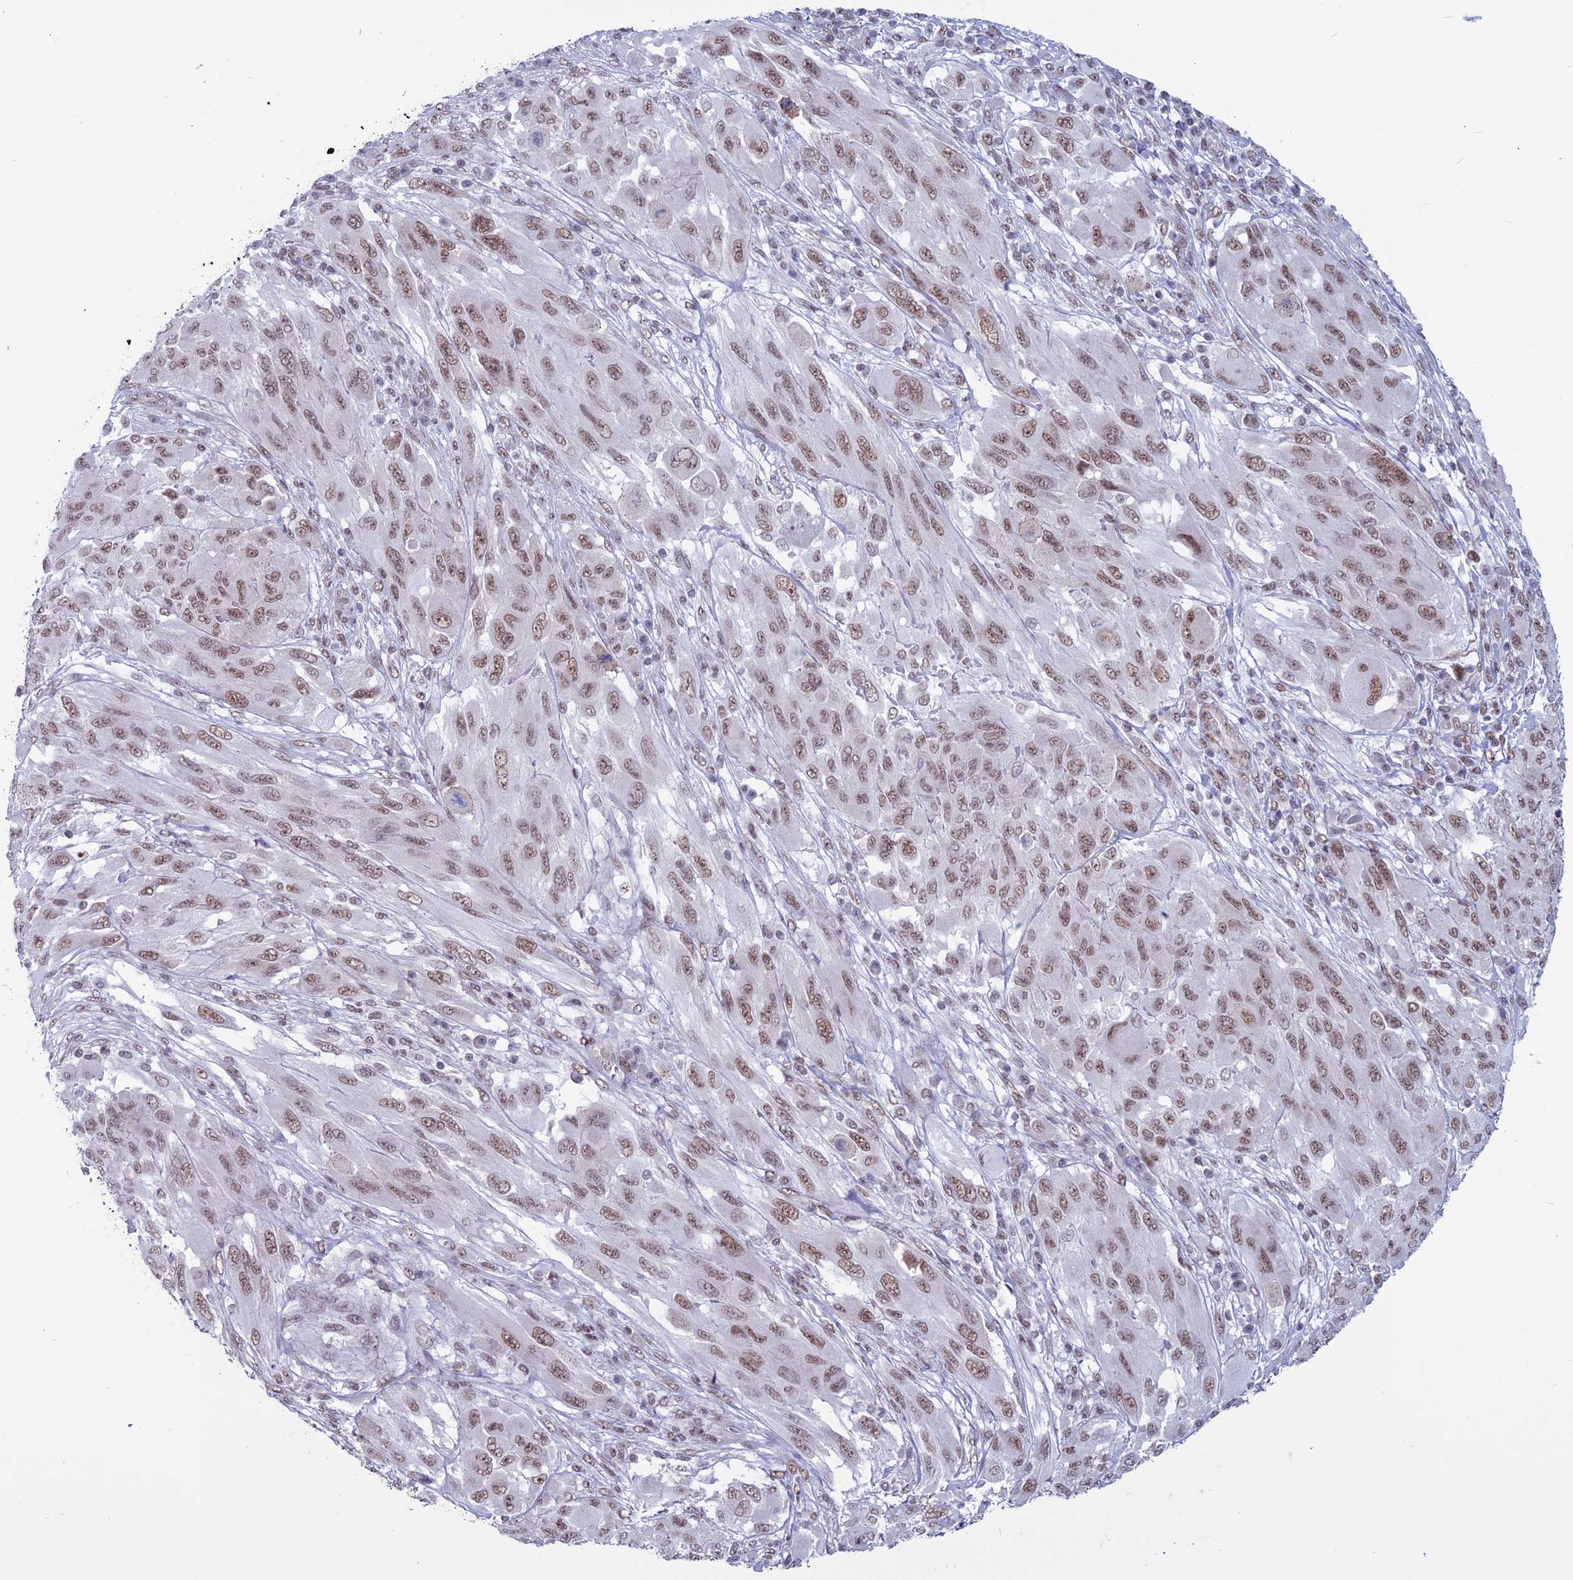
{"staining": {"intensity": "moderate", "quantity": ">75%", "location": "nuclear"}, "tissue": "melanoma", "cell_type": "Tumor cells", "image_type": "cancer", "snomed": [{"axis": "morphology", "description": "Malignant melanoma, NOS"}, {"axis": "topography", "description": "Skin"}], "caption": "High-power microscopy captured an immunohistochemistry micrograph of melanoma, revealing moderate nuclear positivity in approximately >75% of tumor cells.", "gene": "U2AF1", "patient": {"sex": "female", "age": 91}}